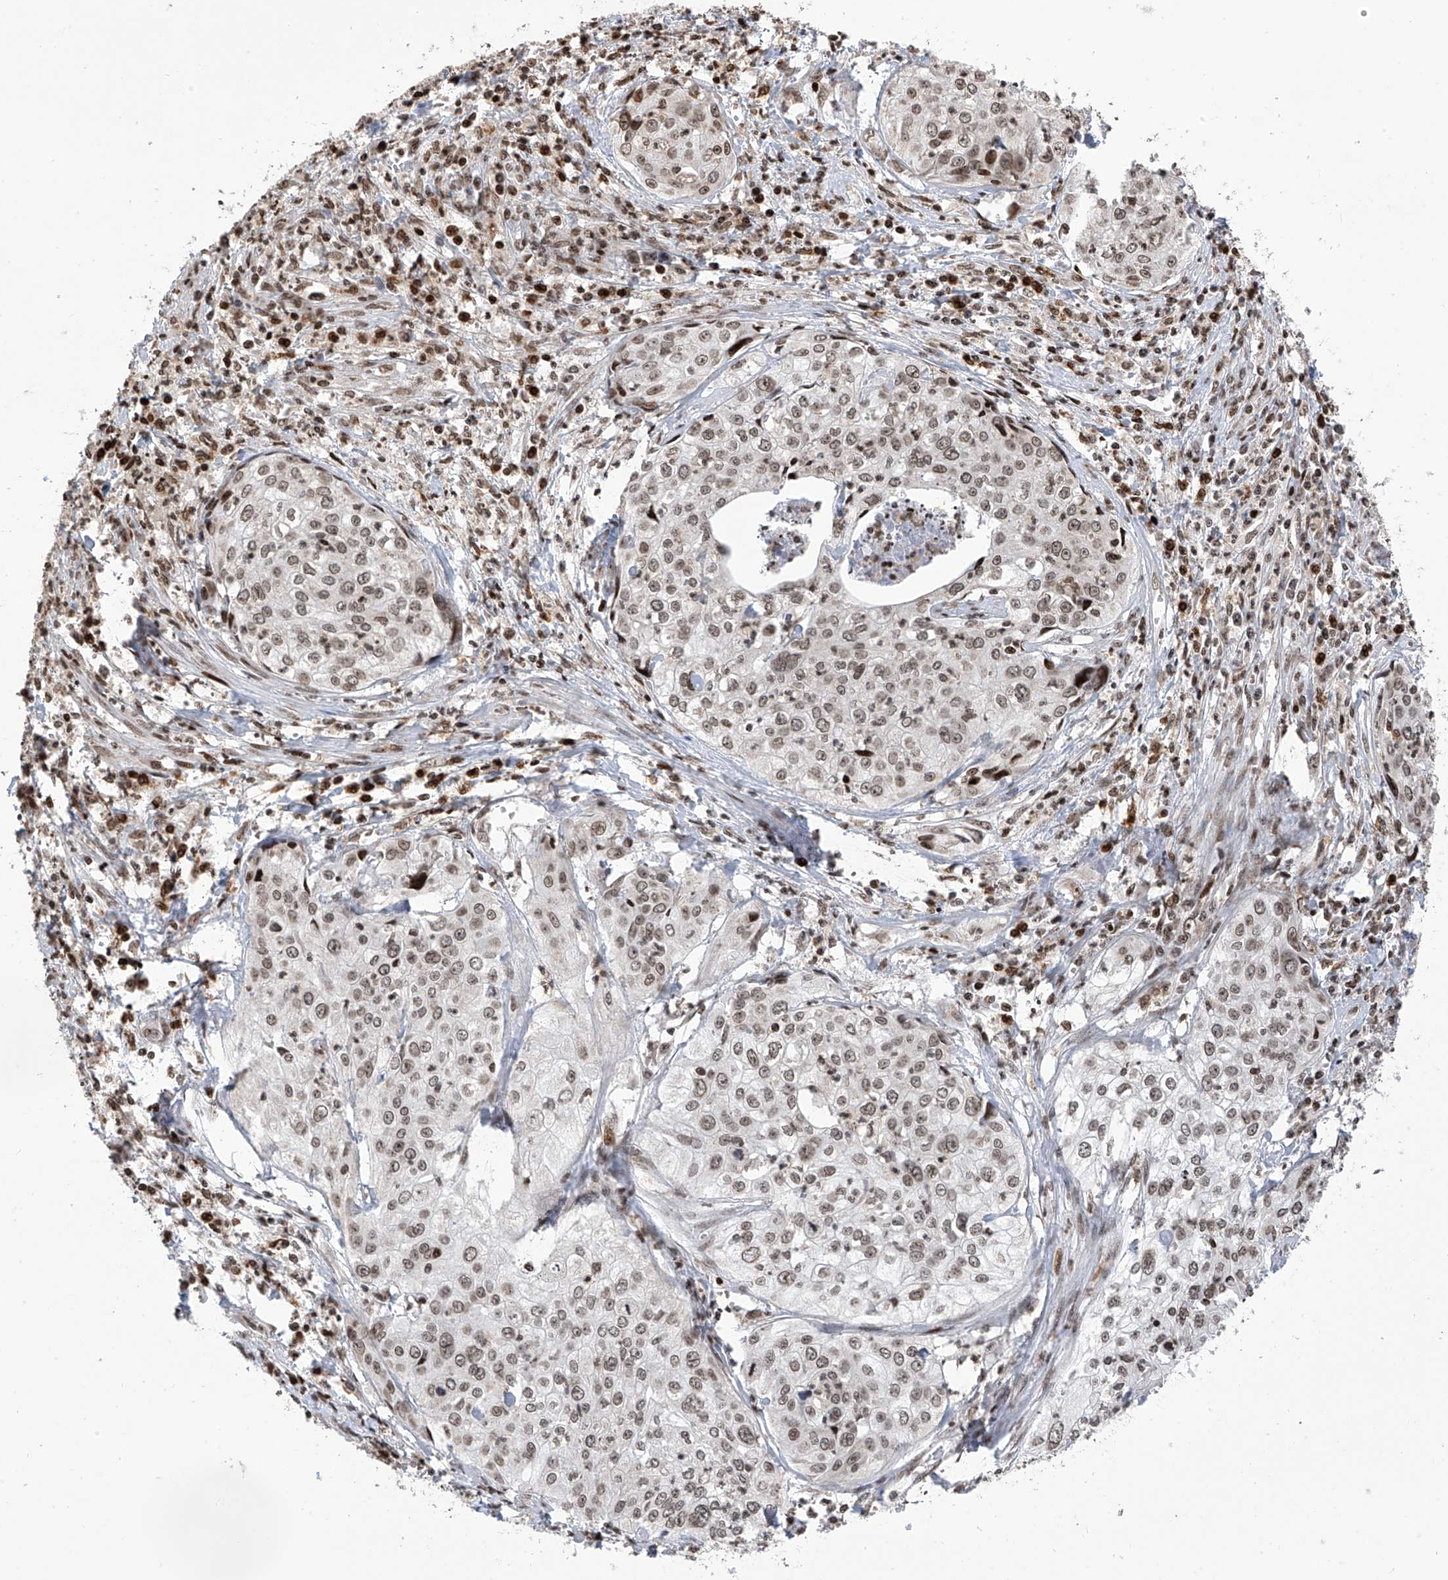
{"staining": {"intensity": "weak", "quantity": ">75%", "location": "nuclear"}, "tissue": "cervical cancer", "cell_type": "Tumor cells", "image_type": "cancer", "snomed": [{"axis": "morphology", "description": "Squamous cell carcinoma, NOS"}, {"axis": "topography", "description": "Cervix"}], "caption": "Weak nuclear staining for a protein is identified in approximately >75% of tumor cells of cervical cancer (squamous cell carcinoma) using immunohistochemistry.", "gene": "PAK1IP1", "patient": {"sex": "female", "age": 31}}